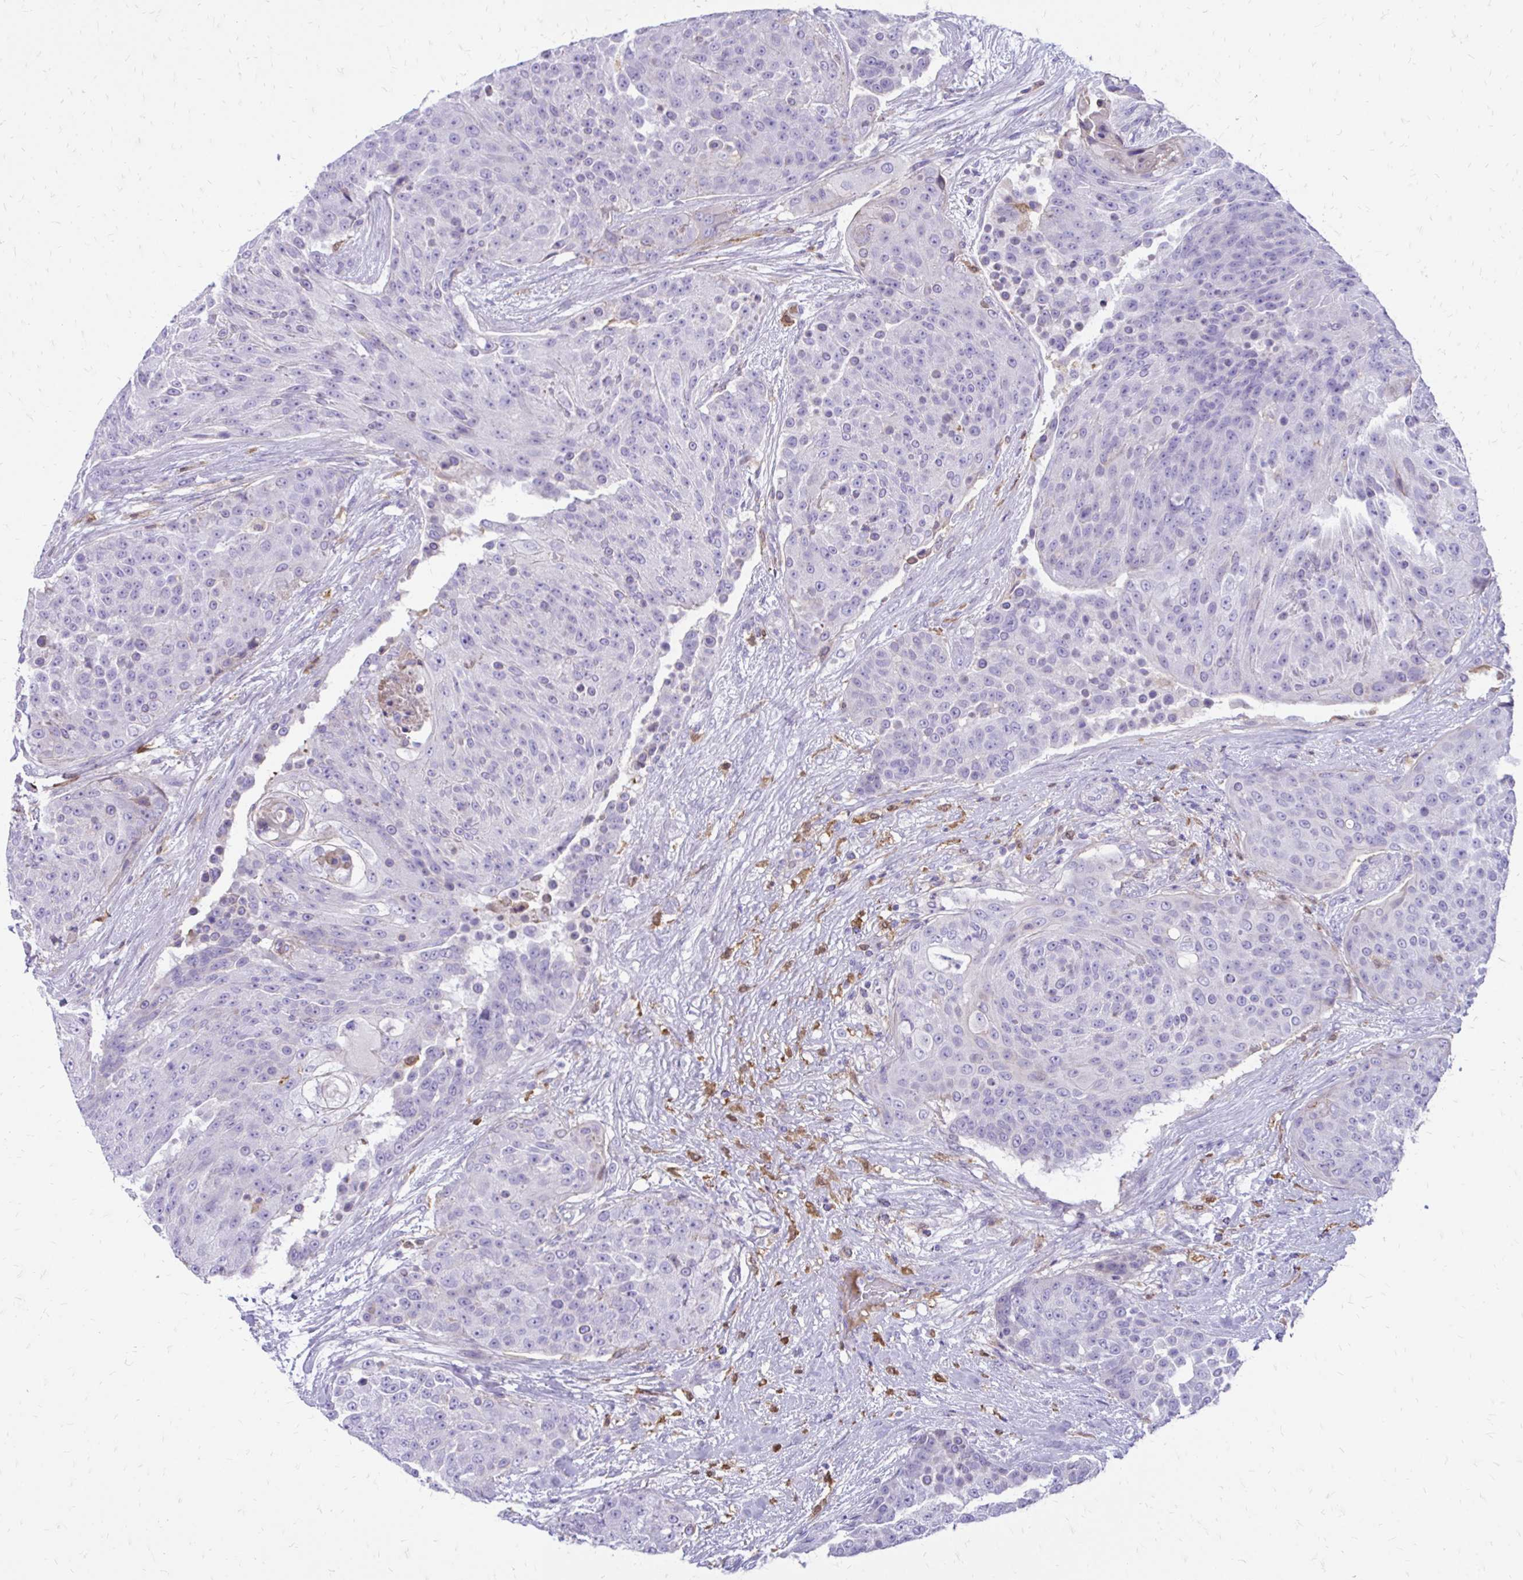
{"staining": {"intensity": "negative", "quantity": "none", "location": "none"}, "tissue": "urothelial cancer", "cell_type": "Tumor cells", "image_type": "cancer", "snomed": [{"axis": "morphology", "description": "Urothelial carcinoma, High grade"}, {"axis": "topography", "description": "Urinary bladder"}], "caption": "This is an immunohistochemistry (IHC) image of human urothelial carcinoma (high-grade). There is no positivity in tumor cells.", "gene": "SIGLEC11", "patient": {"sex": "female", "age": 63}}